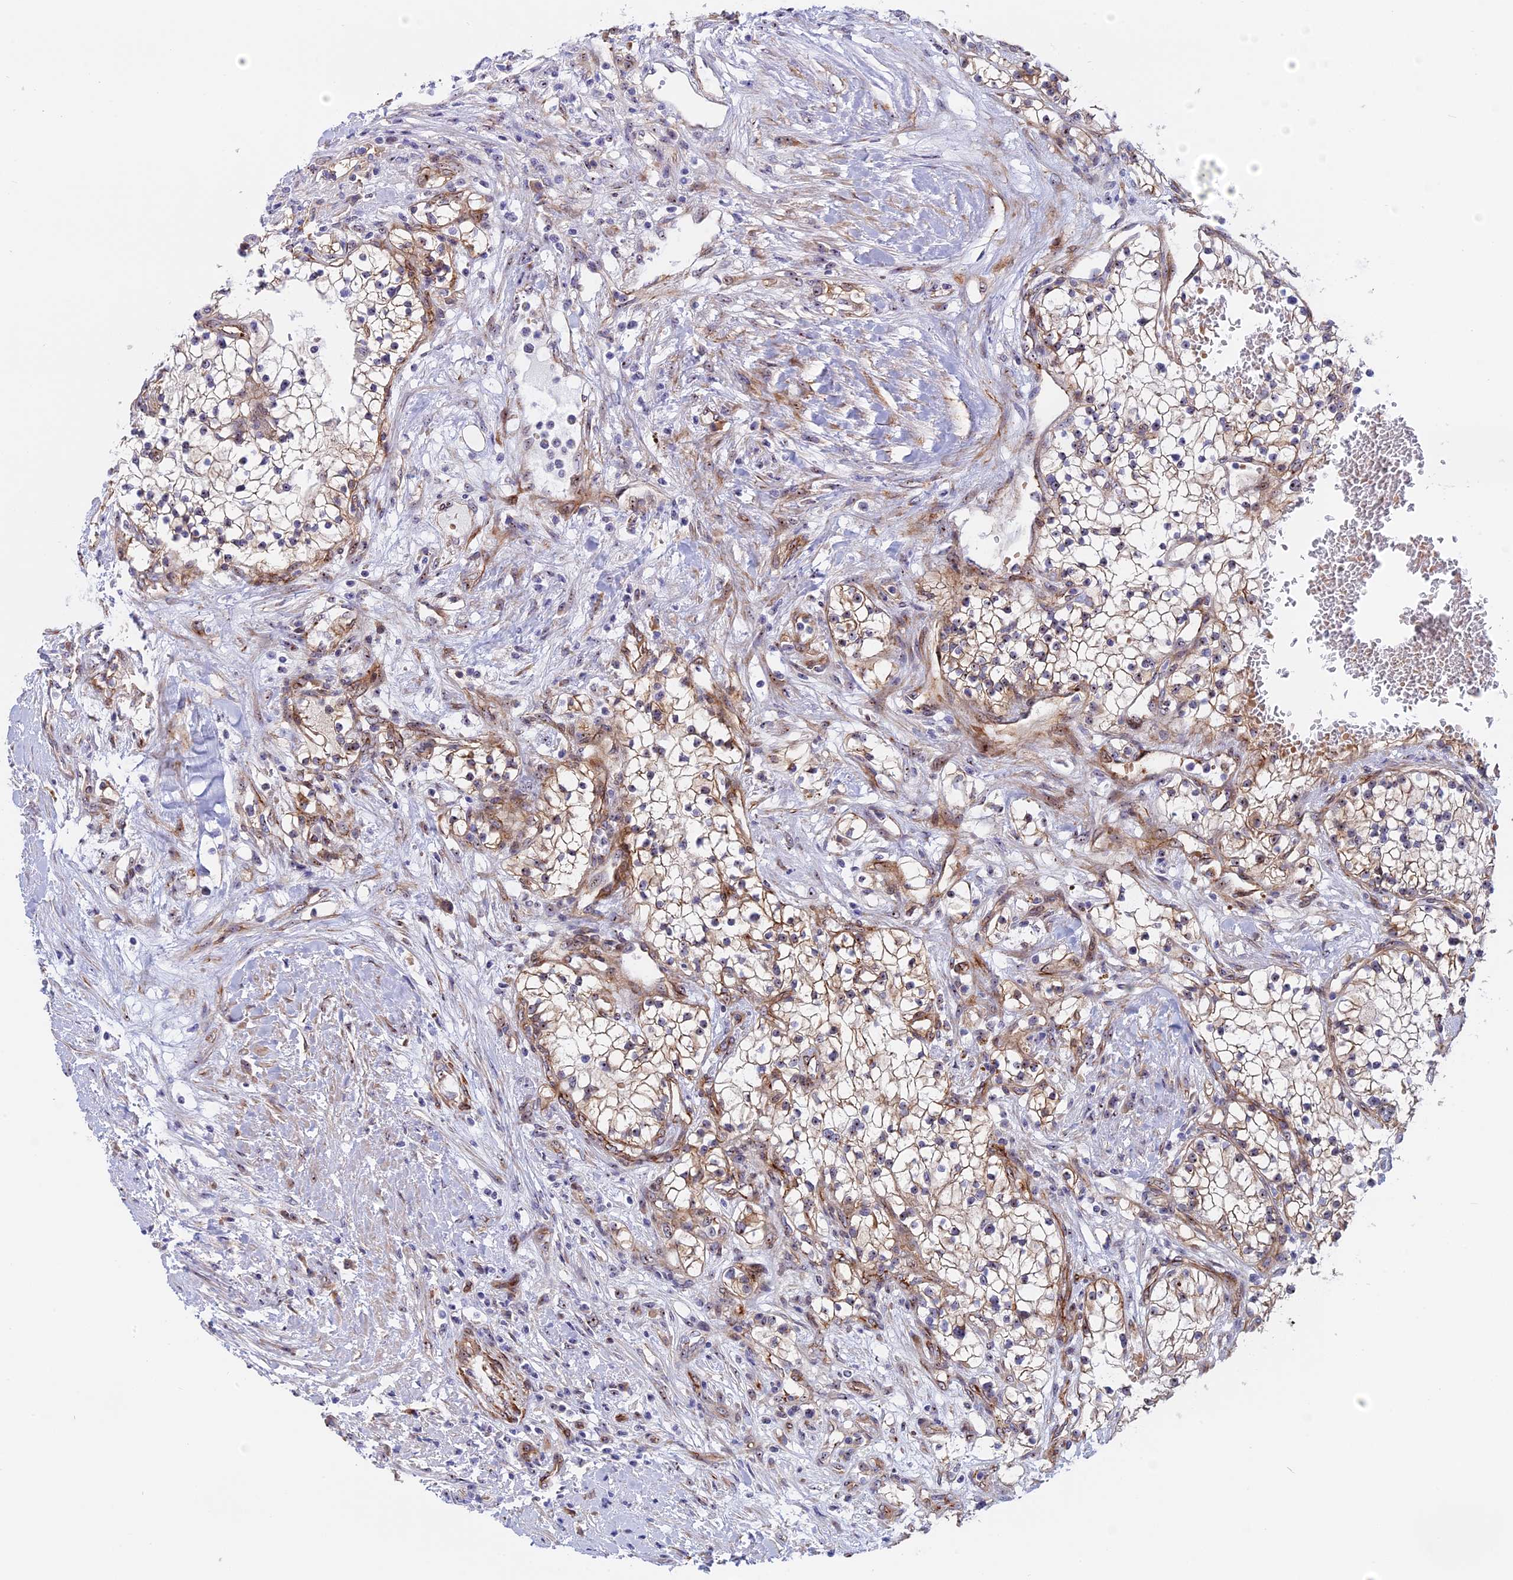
{"staining": {"intensity": "weak", "quantity": "25%-75%", "location": "cytoplasmic/membranous"}, "tissue": "renal cancer", "cell_type": "Tumor cells", "image_type": "cancer", "snomed": [{"axis": "morphology", "description": "Normal tissue, NOS"}, {"axis": "morphology", "description": "Adenocarcinoma, NOS"}, {"axis": "topography", "description": "Kidney"}], "caption": "Renal adenocarcinoma stained with a brown dye shows weak cytoplasmic/membranous positive expression in about 25%-75% of tumor cells.", "gene": "DBNDD1", "patient": {"sex": "male", "age": 68}}